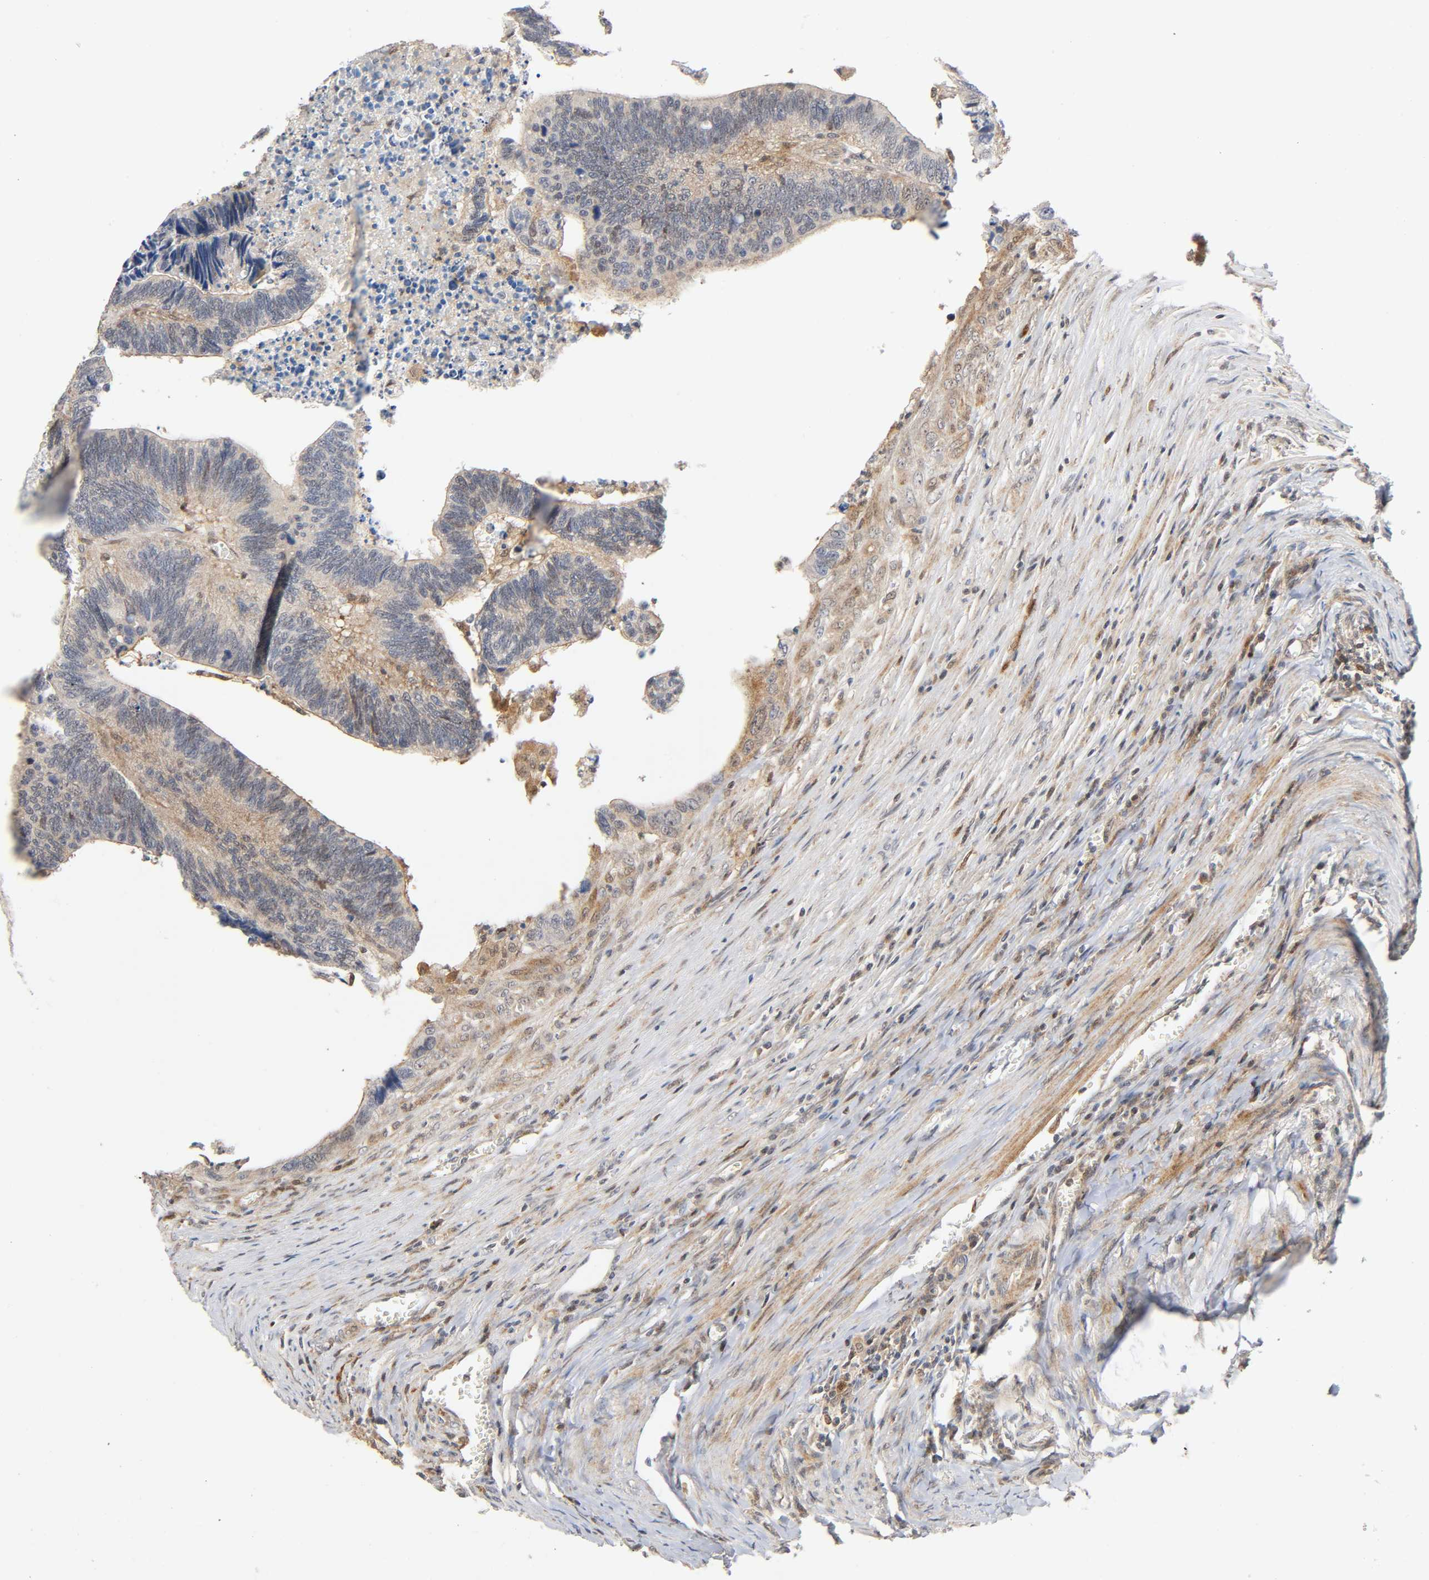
{"staining": {"intensity": "weak", "quantity": ">75%", "location": "cytoplasmic/membranous"}, "tissue": "colorectal cancer", "cell_type": "Tumor cells", "image_type": "cancer", "snomed": [{"axis": "morphology", "description": "Adenocarcinoma, NOS"}, {"axis": "topography", "description": "Colon"}], "caption": "Protein staining displays weak cytoplasmic/membranous positivity in approximately >75% of tumor cells in adenocarcinoma (colorectal).", "gene": "CASP9", "patient": {"sex": "male", "age": 72}}